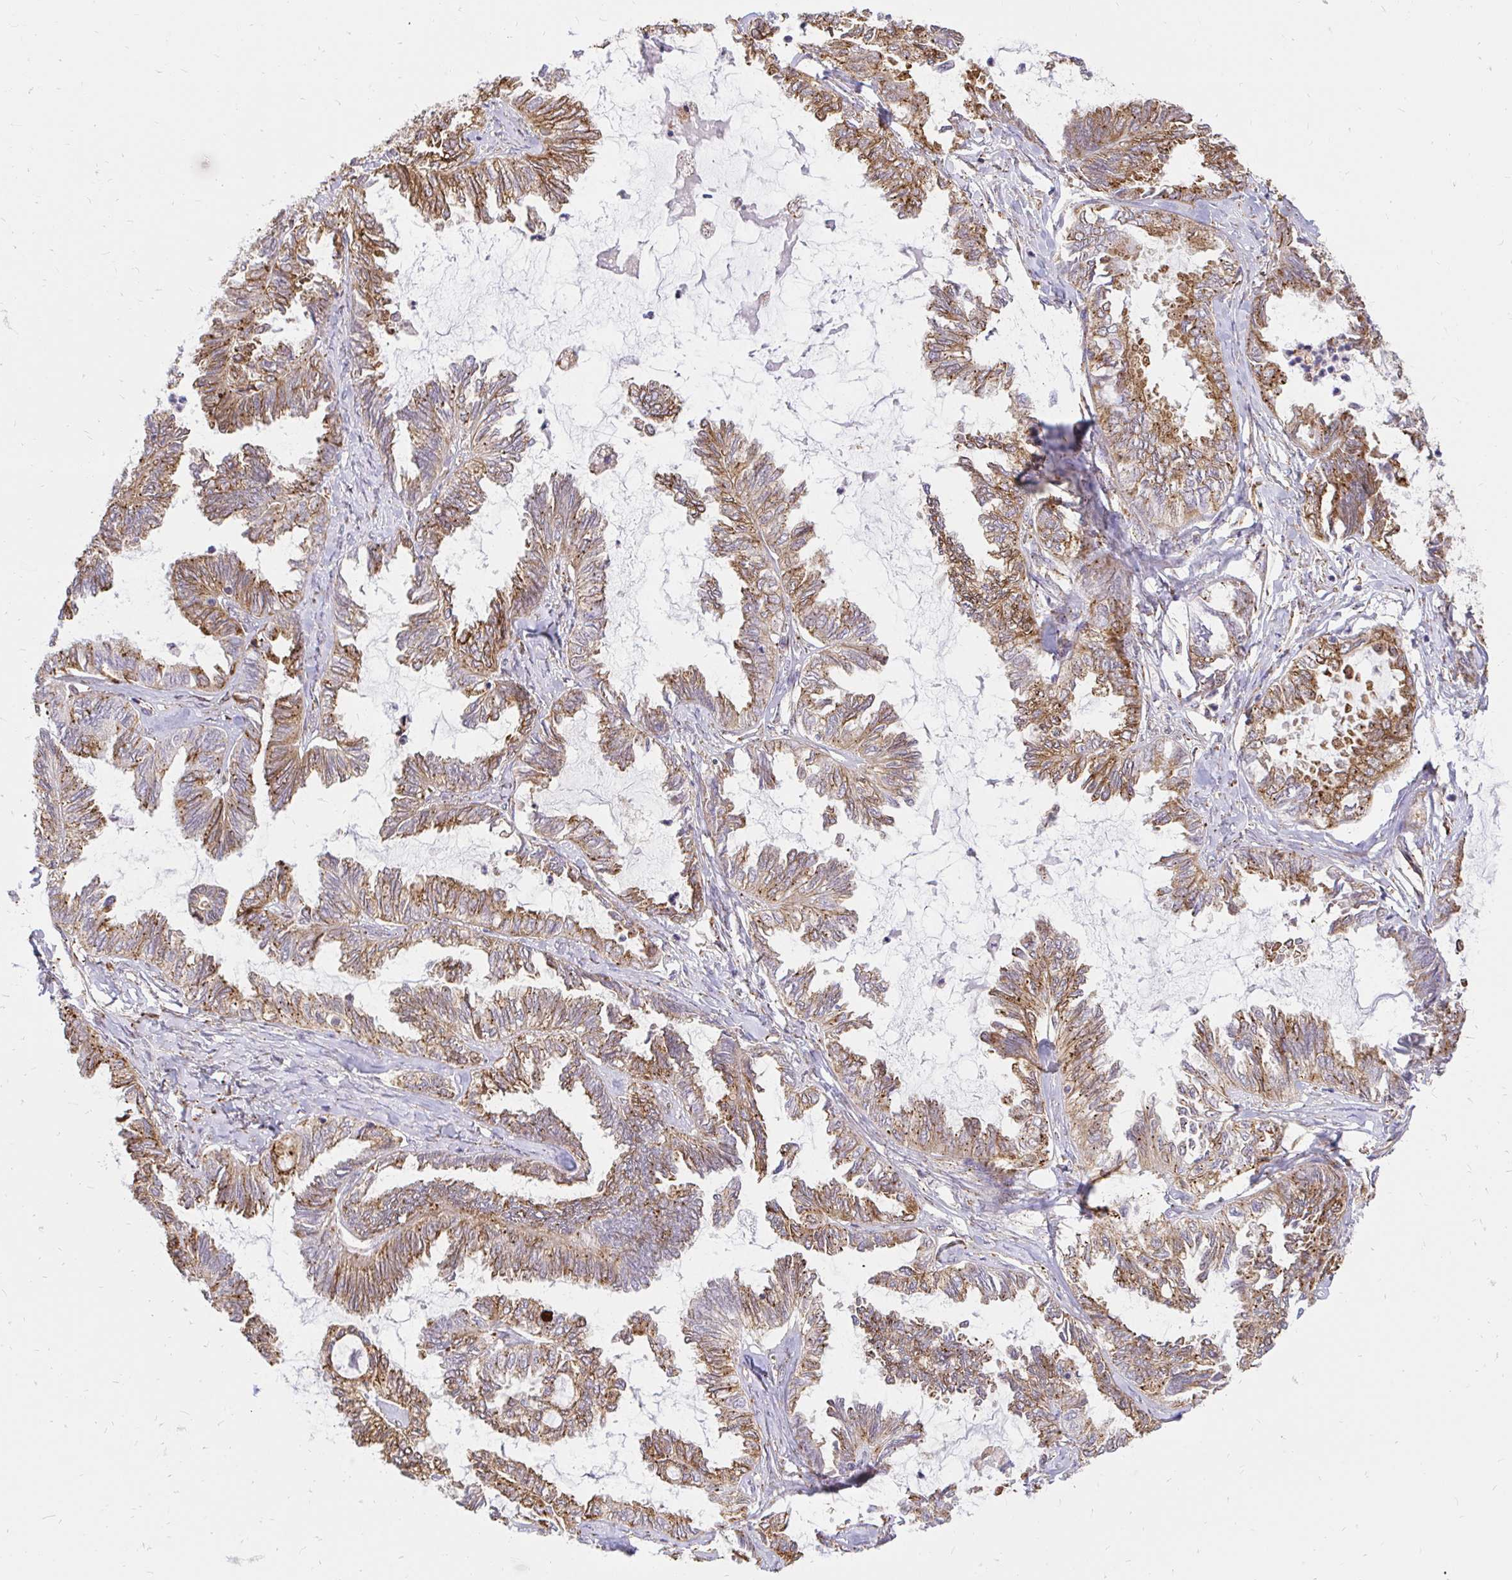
{"staining": {"intensity": "moderate", "quantity": ">75%", "location": "cytoplasmic/membranous"}, "tissue": "ovarian cancer", "cell_type": "Tumor cells", "image_type": "cancer", "snomed": [{"axis": "morphology", "description": "Carcinoma, endometroid"}, {"axis": "topography", "description": "Ovary"}], "caption": "A brown stain shows moderate cytoplasmic/membranous staining of a protein in human ovarian cancer (endometroid carcinoma) tumor cells. Ihc stains the protein of interest in brown and the nuclei are stained blue.", "gene": "NAALAD2", "patient": {"sex": "female", "age": 70}}